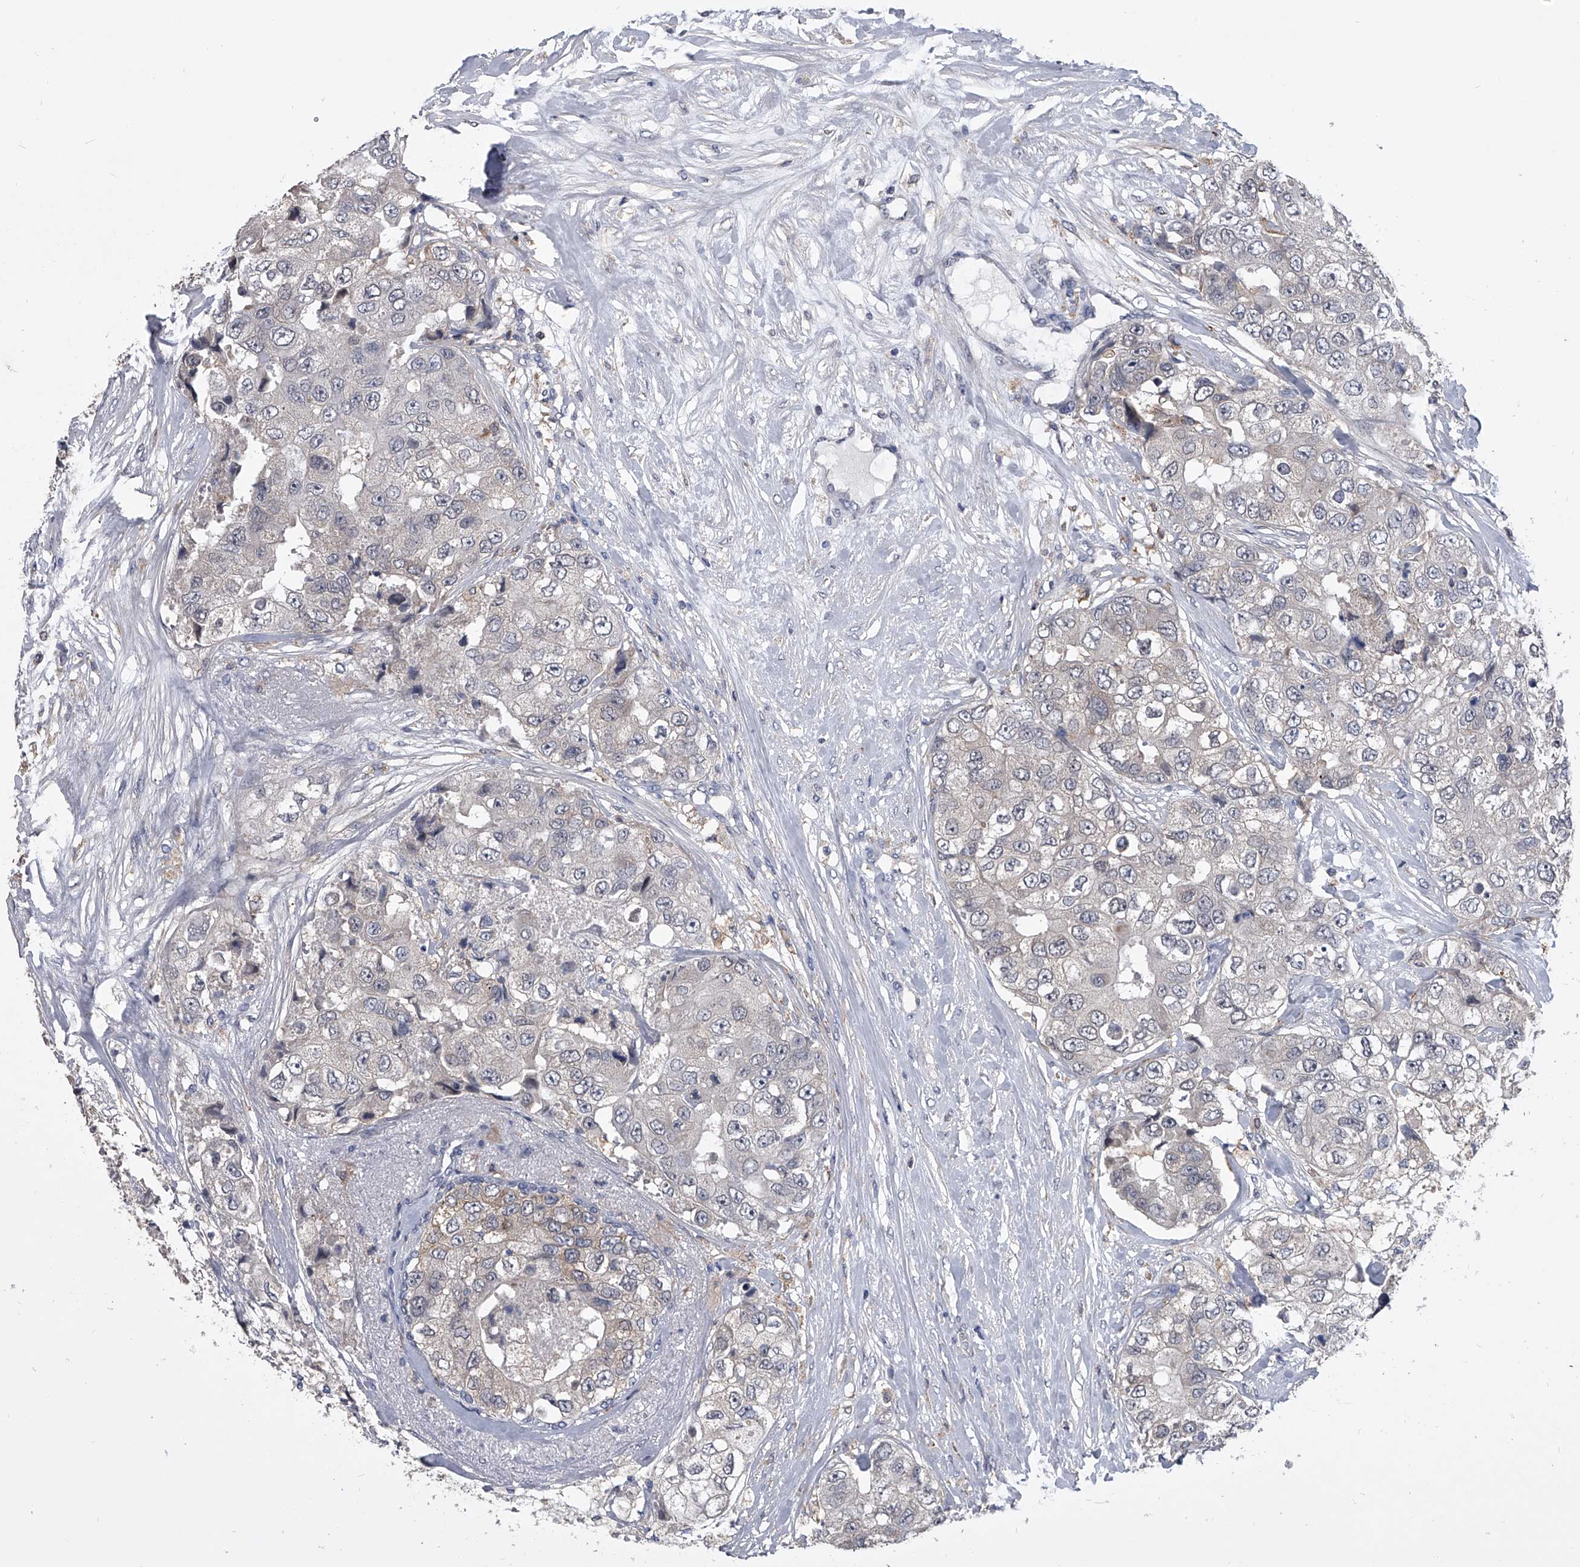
{"staining": {"intensity": "negative", "quantity": "none", "location": "none"}, "tissue": "breast cancer", "cell_type": "Tumor cells", "image_type": "cancer", "snomed": [{"axis": "morphology", "description": "Duct carcinoma"}, {"axis": "topography", "description": "Breast"}], "caption": "IHC micrograph of human intraductal carcinoma (breast) stained for a protein (brown), which reveals no expression in tumor cells.", "gene": "MAP4K3", "patient": {"sex": "female", "age": 62}}